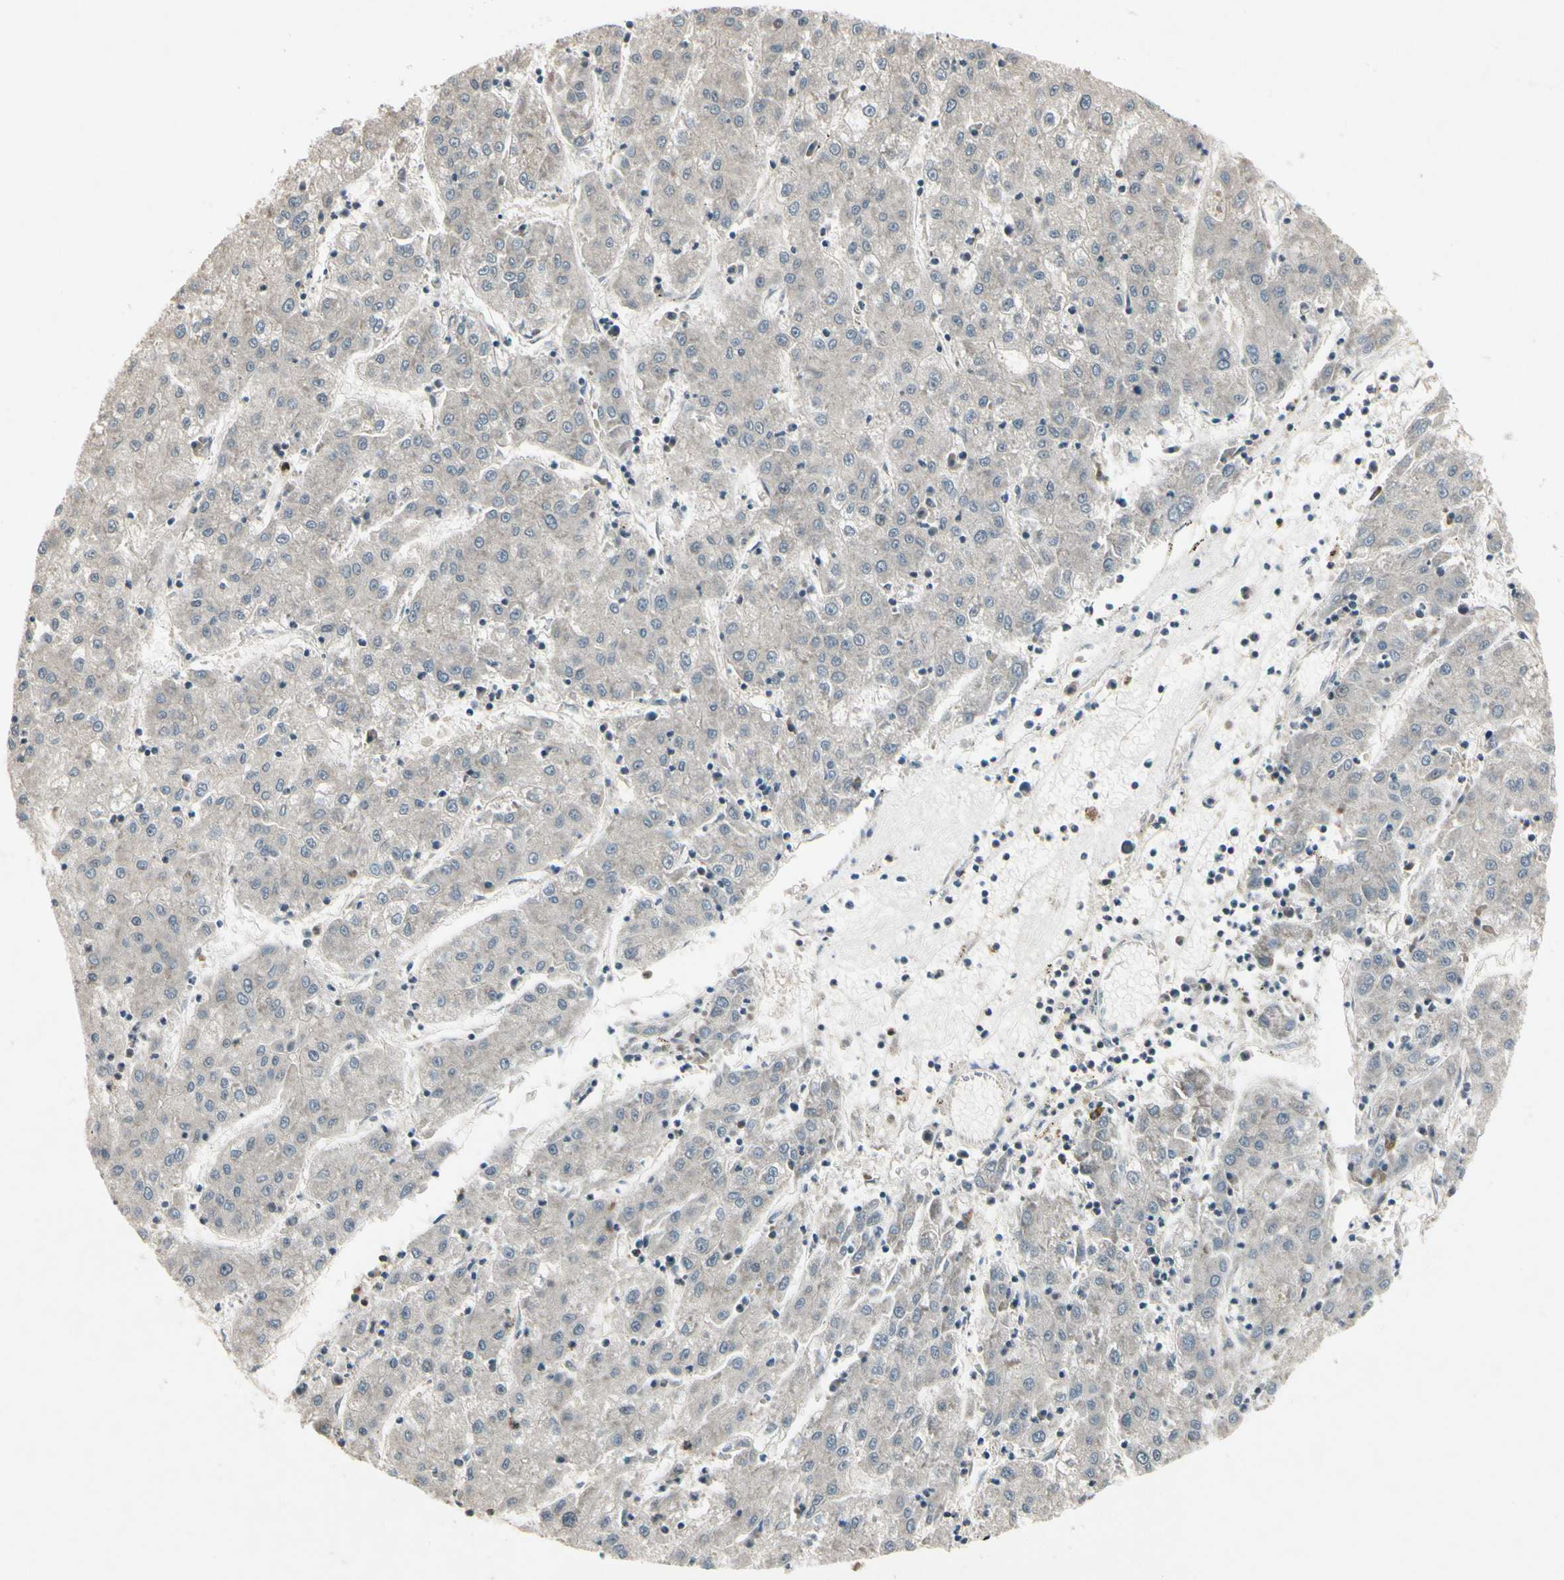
{"staining": {"intensity": "negative", "quantity": "none", "location": "none"}, "tissue": "liver cancer", "cell_type": "Tumor cells", "image_type": "cancer", "snomed": [{"axis": "morphology", "description": "Carcinoma, Hepatocellular, NOS"}, {"axis": "topography", "description": "Liver"}], "caption": "The IHC histopathology image has no significant positivity in tumor cells of hepatocellular carcinoma (liver) tissue. (DAB (3,3'-diaminobenzidine) IHC, high magnification).", "gene": "CDK11A", "patient": {"sex": "male", "age": 72}}